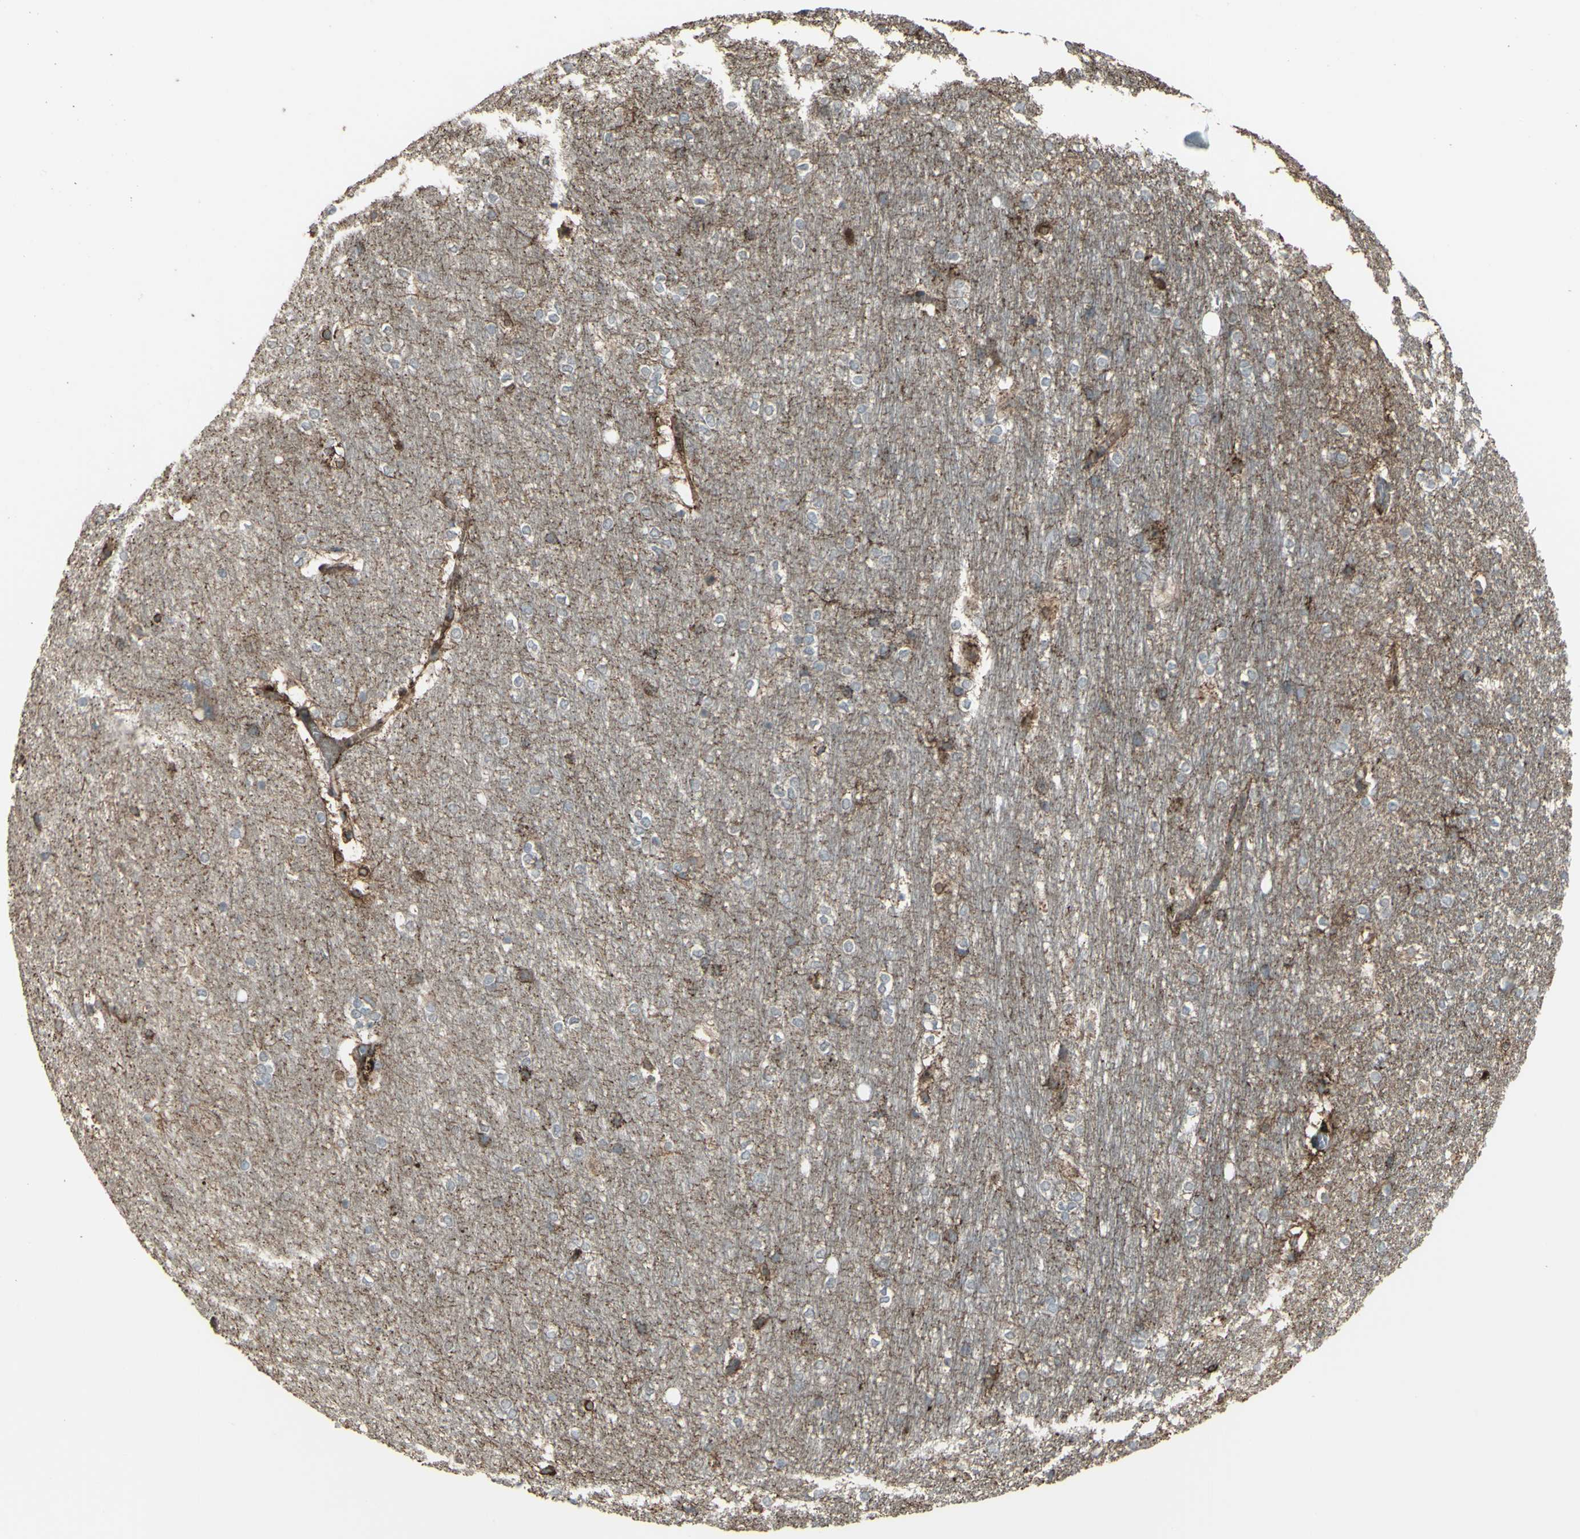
{"staining": {"intensity": "negative", "quantity": "none", "location": "none"}, "tissue": "hippocampus", "cell_type": "Glial cells", "image_type": "normal", "snomed": [{"axis": "morphology", "description": "Normal tissue, NOS"}, {"axis": "topography", "description": "Hippocampus"}], "caption": "A histopathology image of hippocampus stained for a protein reveals no brown staining in glial cells. (DAB (3,3'-diaminobenzidine) IHC with hematoxylin counter stain).", "gene": "SMO", "patient": {"sex": "female", "age": 19}}